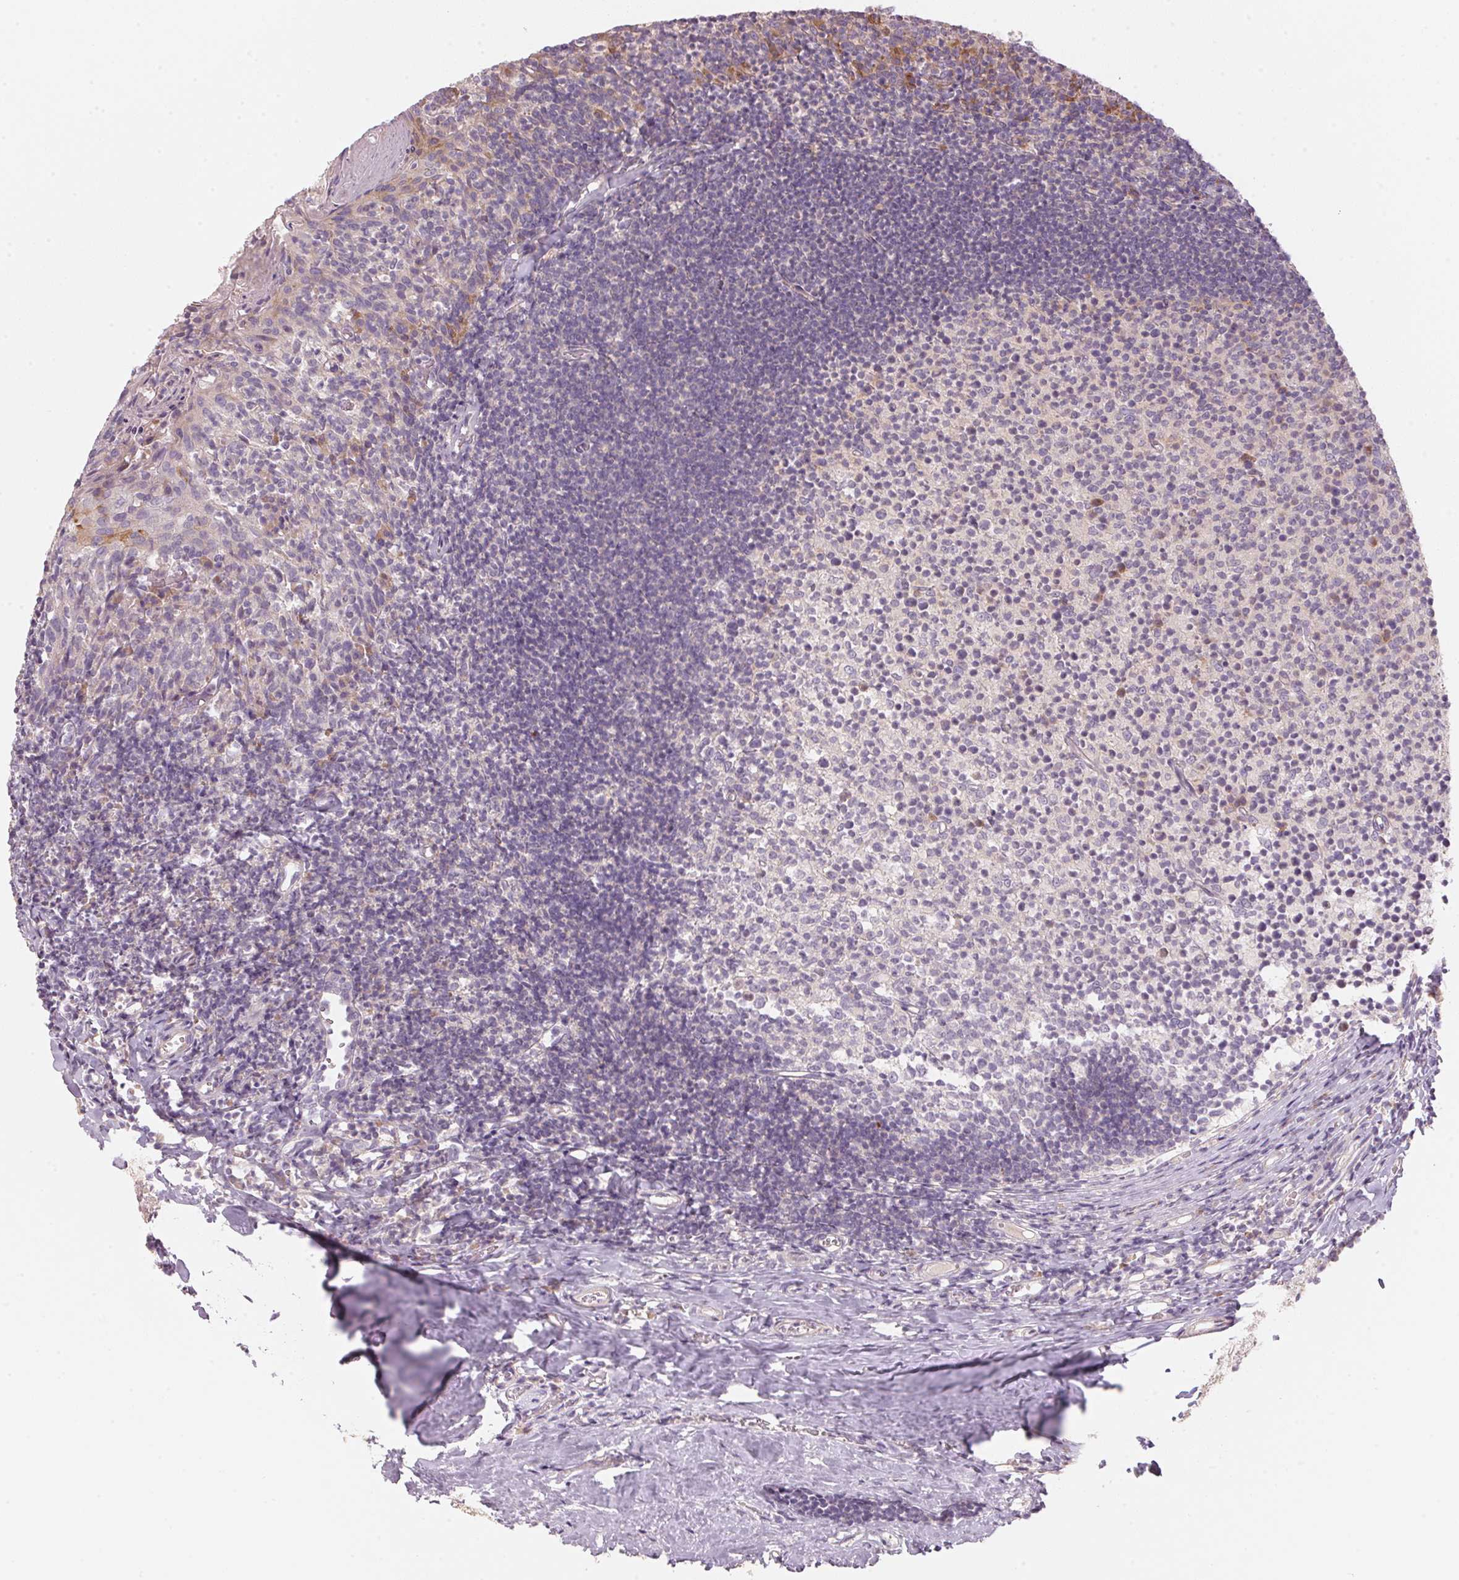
{"staining": {"intensity": "weak", "quantity": "<25%", "location": "cytoplasmic/membranous"}, "tissue": "tonsil", "cell_type": "Germinal center cells", "image_type": "normal", "snomed": [{"axis": "morphology", "description": "Normal tissue, NOS"}, {"axis": "topography", "description": "Tonsil"}], "caption": "This image is of unremarkable tonsil stained with IHC to label a protein in brown with the nuclei are counter-stained blue. There is no expression in germinal center cells.", "gene": "BLOC1S2", "patient": {"sex": "female", "age": 10}}